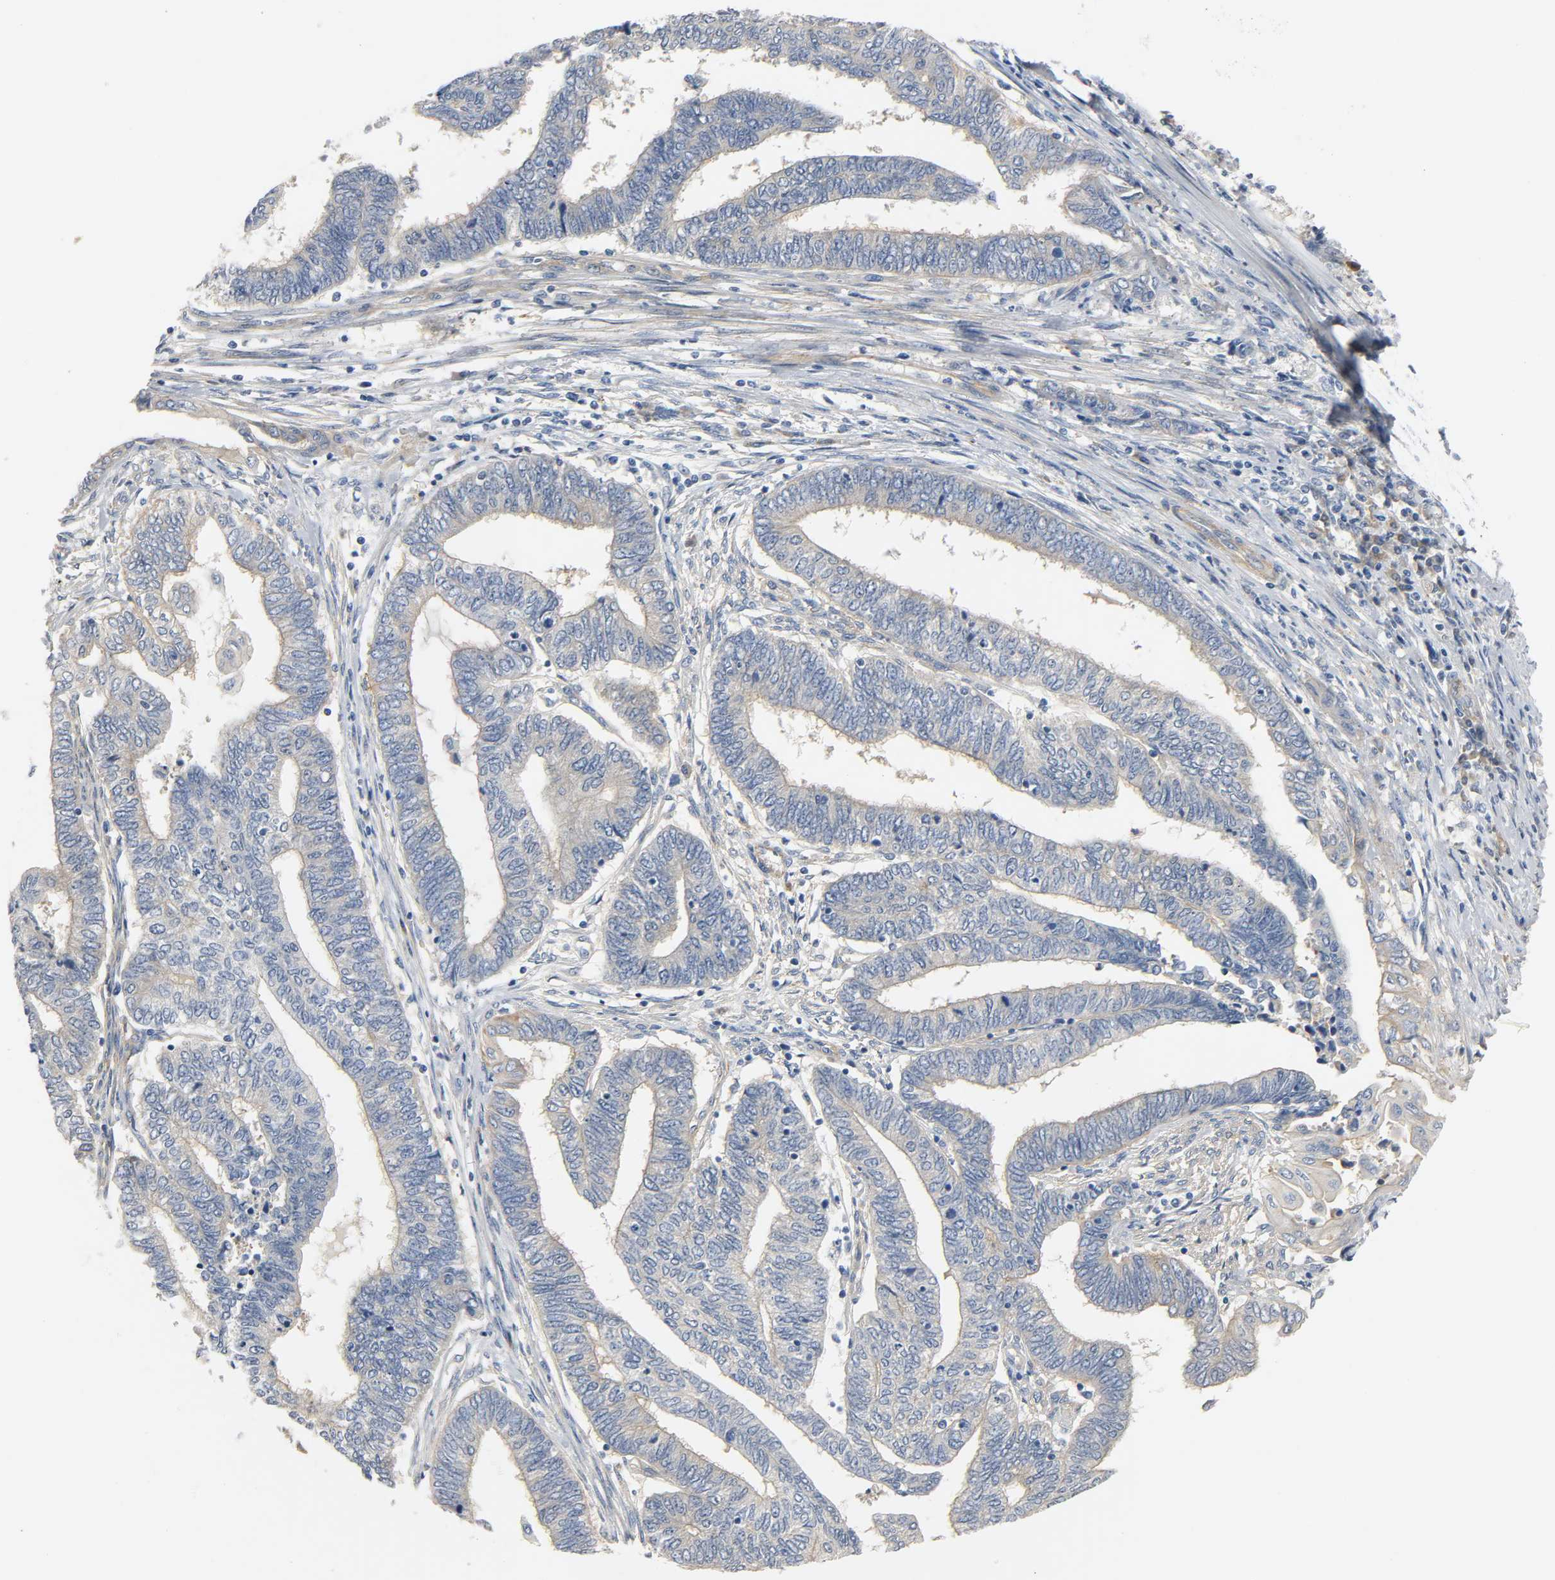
{"staining": {"intensity": "weak", "quantity": "25%-75%", "location": "cytoplasmic/membranous"}, "tissue": "endometrial cancer", "cell_type": "Tumor cells", "image_type": "cancer", "snomed": [{"axis": "morphology", "description": "Adenocarcinoma, NOS"}, {"axis": "topography", "description": "Uterus"}, {"axis": "topography", "description": "Endometrium"}], "caption": "Human endometrial cancer (adenocarcinoma) stained with a brown dye displays weak cytoplasmic/membranous positive expression in about 25%-75% of tumor cells.", "gene": "ARPC1A", "patient": {"sex": "female", "age": 70}}